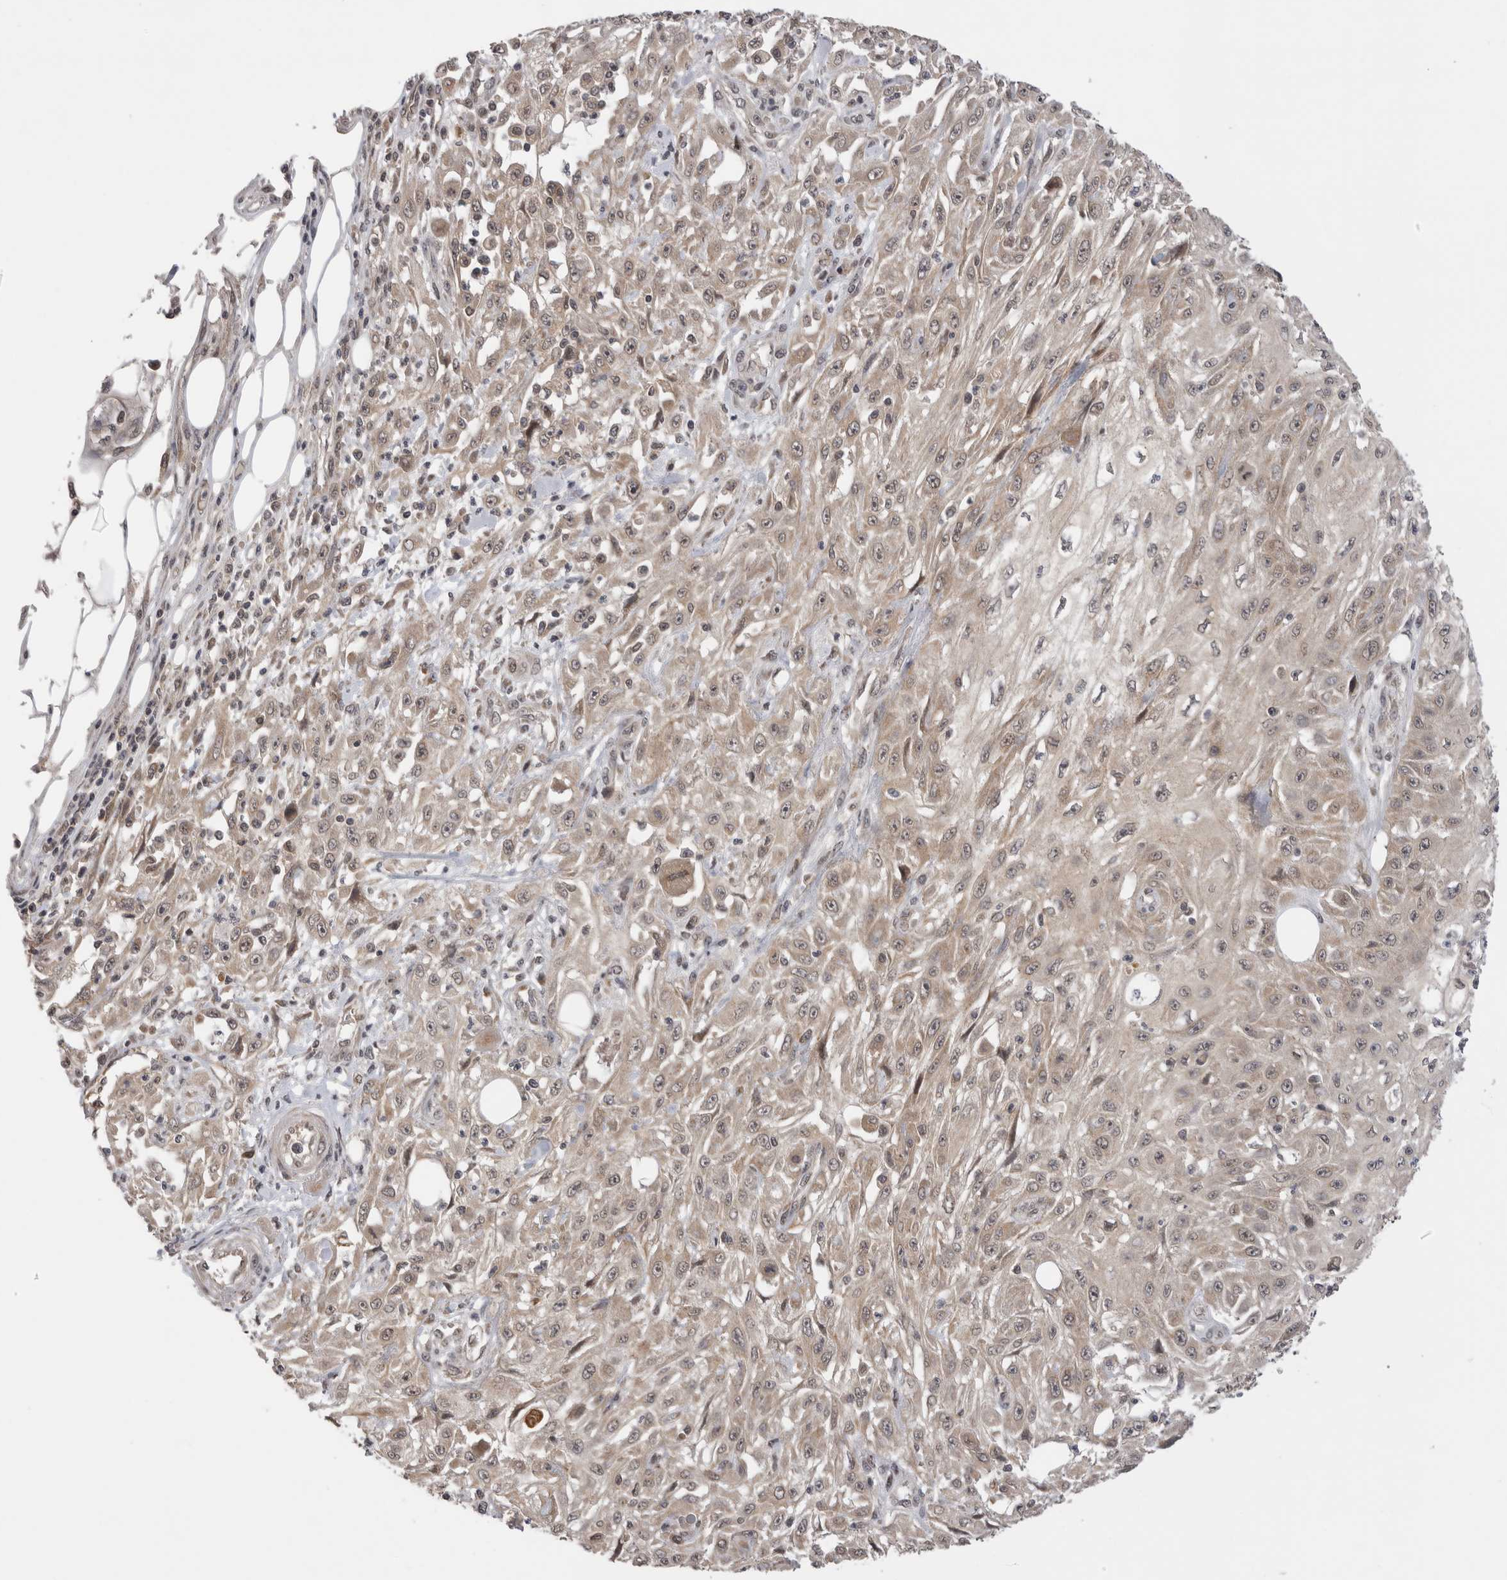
{"staining": {"intensity": "weak", "quantity": ">75%", "location": "cytoplasmic/membranous,nuclear"}, "tissue": "skin cancer", "cell_type": "Tumor cells", "image_type": "cancer", "snomed": [{"axis": "morphology", "description": "Squamous cell carcinoma, NOS"}, {"axis": "morphology", "description": "Squamous cell carcinoma, metastatic, NOS"}, {"axis": "topography", "description": "Skin"}, {"axis": "topography", "description": "Lymph node"}], "caption": "There is low levels of weak cytoplasmic/membranous and nuclear staining in tumor cells of squamous cell carcinoma (skin), as demonstrated by immunohistochemical staining (brown color).", "gene": "TMEM65", "patient": {"sex": "male", "age": 75}}